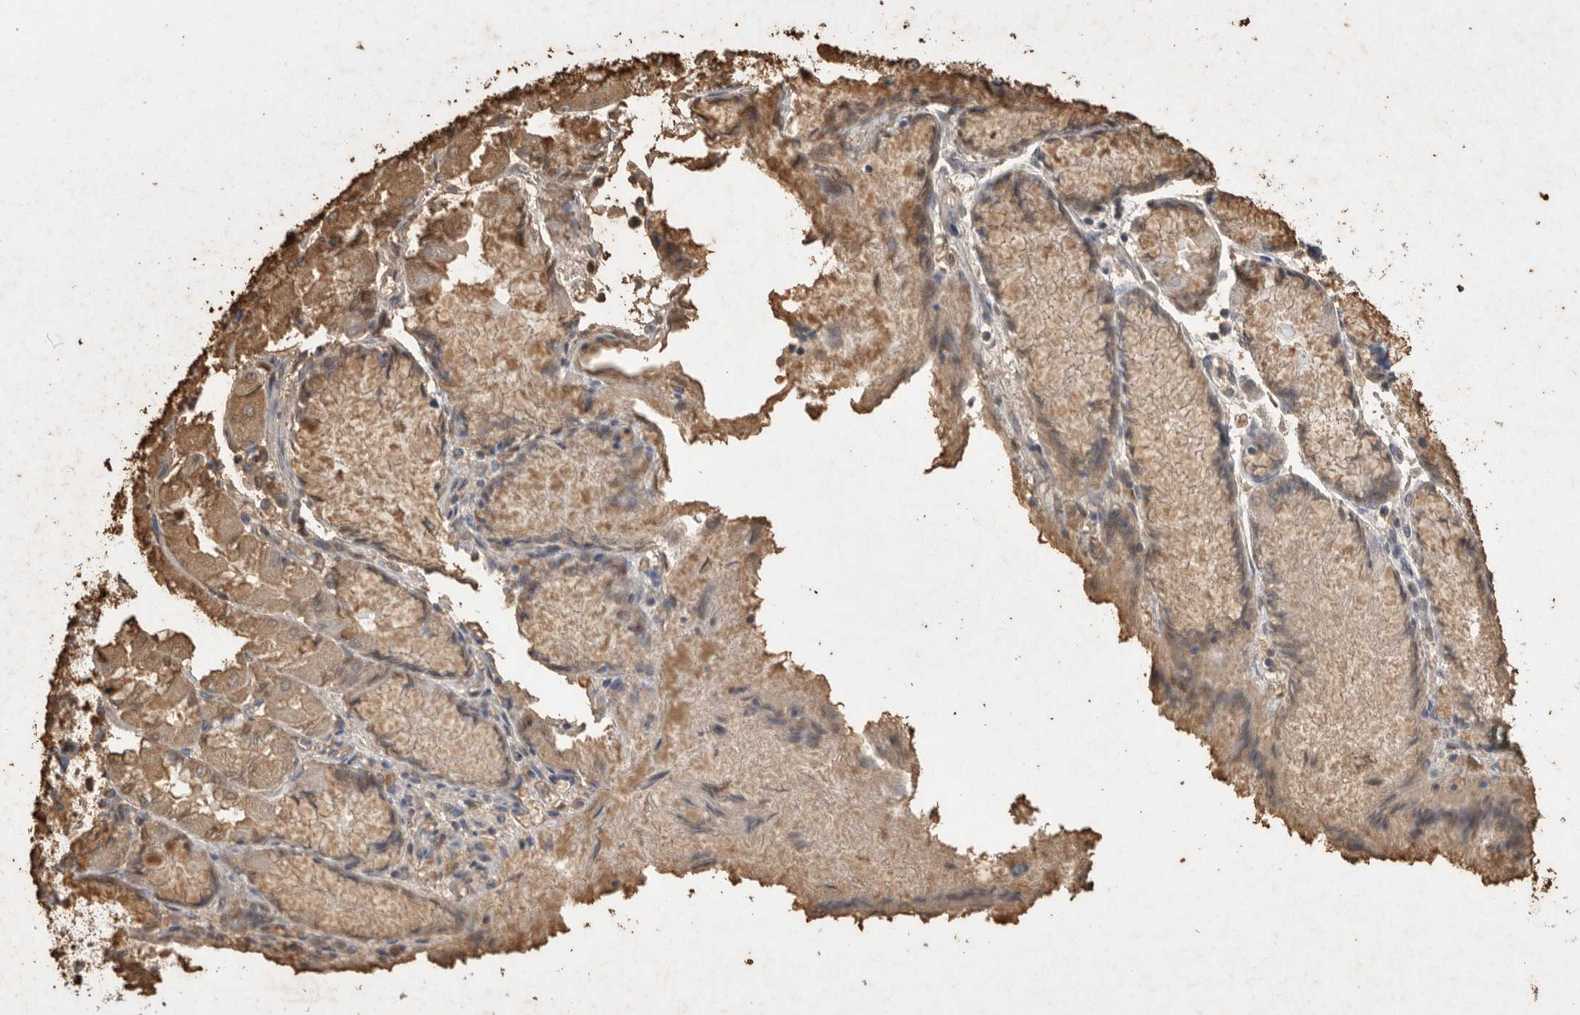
{"staining": {"intensity": "weak", "quantity": ">75%", "location": "cytoplasmic/membranous"}, "tissue": "stomach cancer", "cell_type": "Tumor cells", "image_type": "cancer", "snomed": [{"axis": "morphology", "description": "Normal tissue, NOS"}, {"axis": "morphology", "description": "Adenocarcinoma, NOS"}, {"axis": "topography", "description": "Stomach, upper"}, {"axis": "topography", "description": "Stomach"}], "caption": "Protein staining exhibits weak cytoplasmic/membranous positivity in about >75% of tumor cells in stomach adenocarcinoma.", "gene": "IL27", "patient": {"sex": "male", "age": 59}}